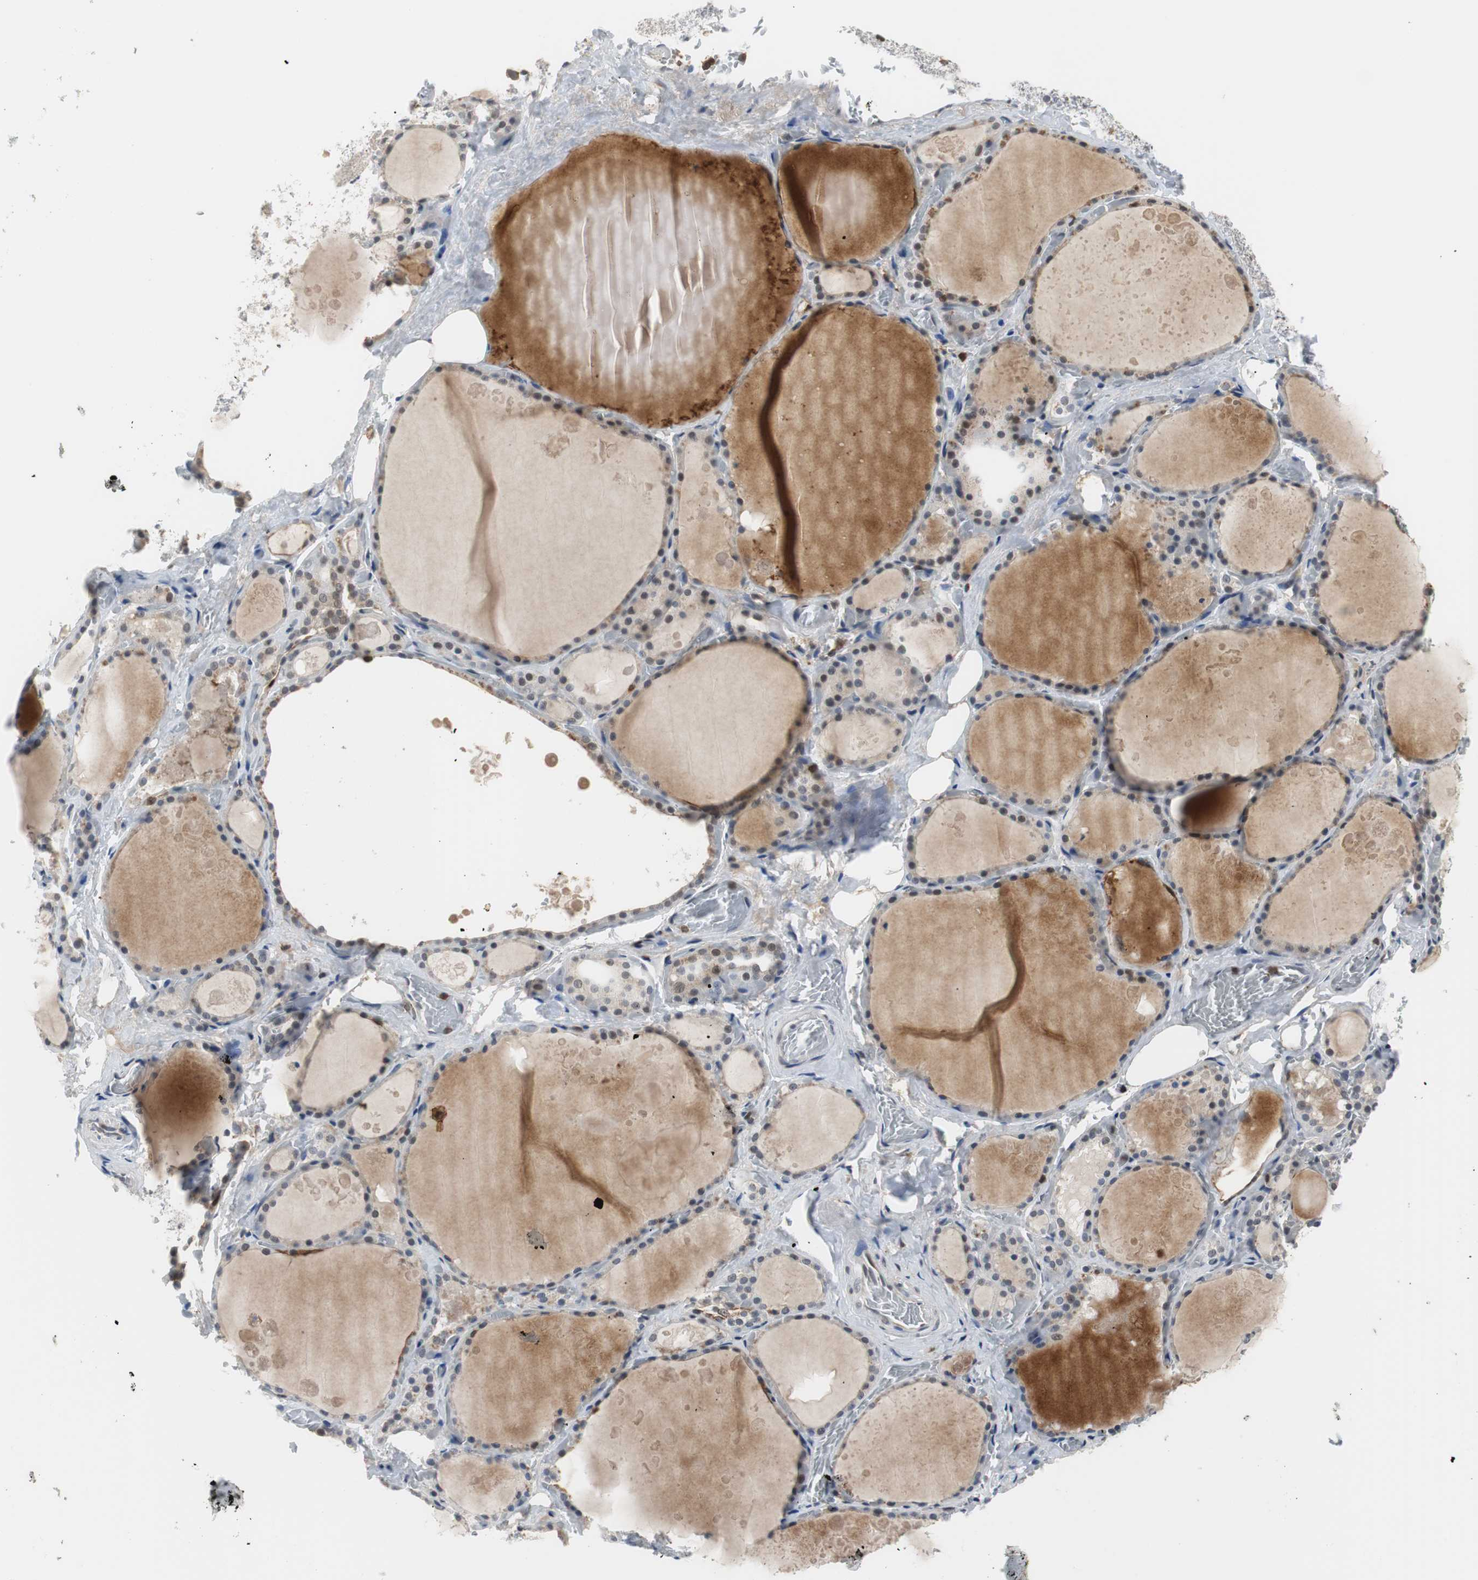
{"staining": {"intensity": "weak", "quantity": "25%-75%", "location": "cytoplasmic/membranous,nuclear"}, "tissue": "thyroid gland", "cell_type": "Glandular cells", "image_type": "normal", "snomed": [{"axis": "morphology", "description": "Normal tissue, NOS"}, {"axis": "topography", "description": "Thyroid gland"}], "caption": "High-power microscopy captured an IHC micrograph of unremarkable thyroid gland, revealing weak cytoplasmic/membranous,nuclear expression in about 25%-75% of glandular cells.", "gene": "SIRT1", "patient": {"sex": "male", "age": 61}}